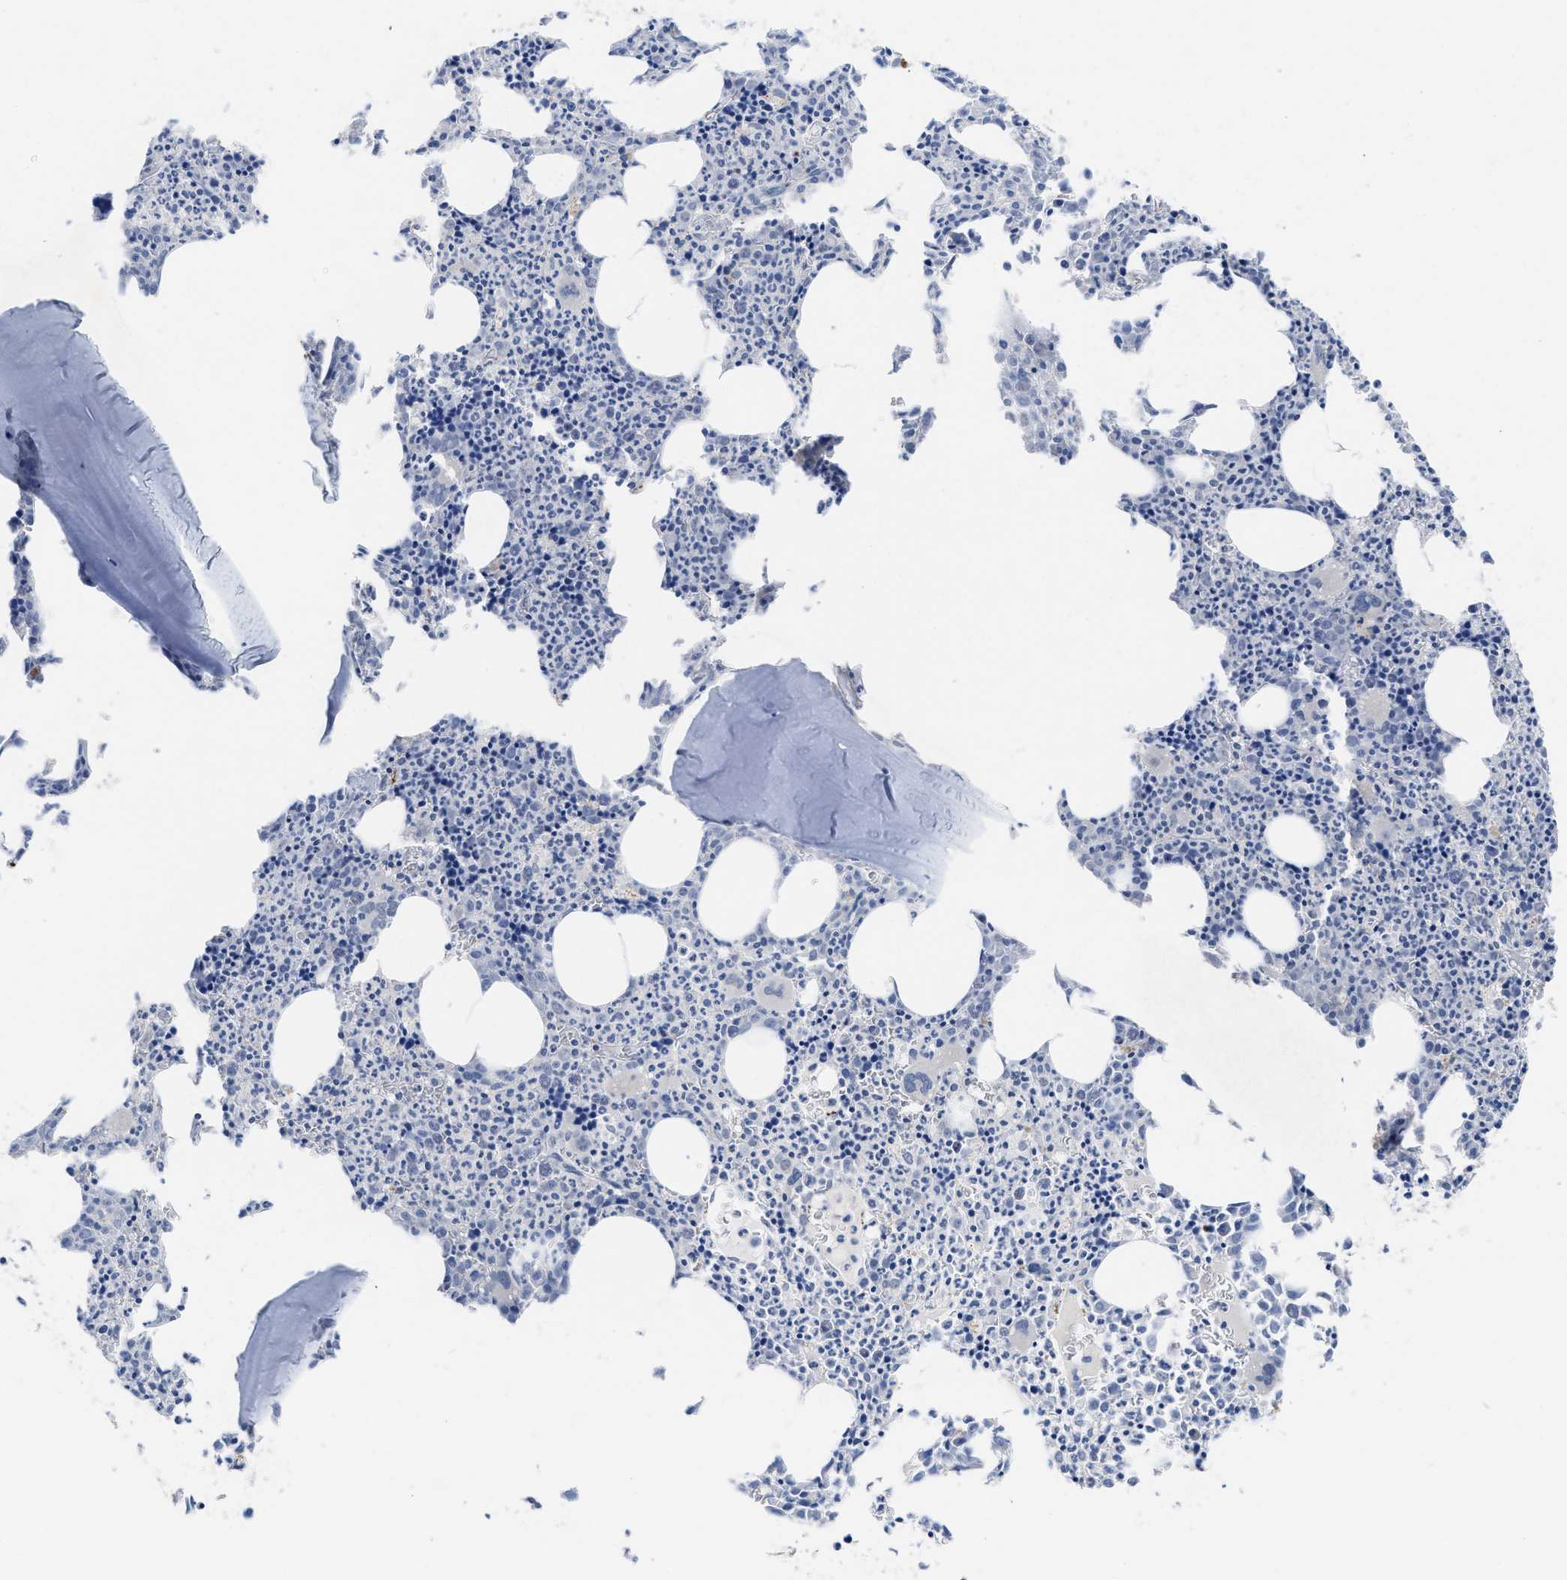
{"staining": {"intensity": "weak", "quantity": "<25%", "location": "nuclear"}, "tissue": "bone marrow", "cell_type": "Hematopoietic cells", "image_type": "normal", "snomed": [{"axis": "morphology", "description": "Normal tissue, NOS"}, {"axis": "morphology", "description": "Inflammation, NOS"}, {"axis": "topography", "description": "Bone marrow"}], "caption": "Unremarkable bone marrow was stained to show a protein in brown. There is no significant positivity in hematopoietic cells. (Stains: DAB IHC with hematoxylin counter stain, Microscopy: brightfield microscopy at high magnification).", "gene": "GGNBP2", "patient": {"sex": "male", "age": 31}}